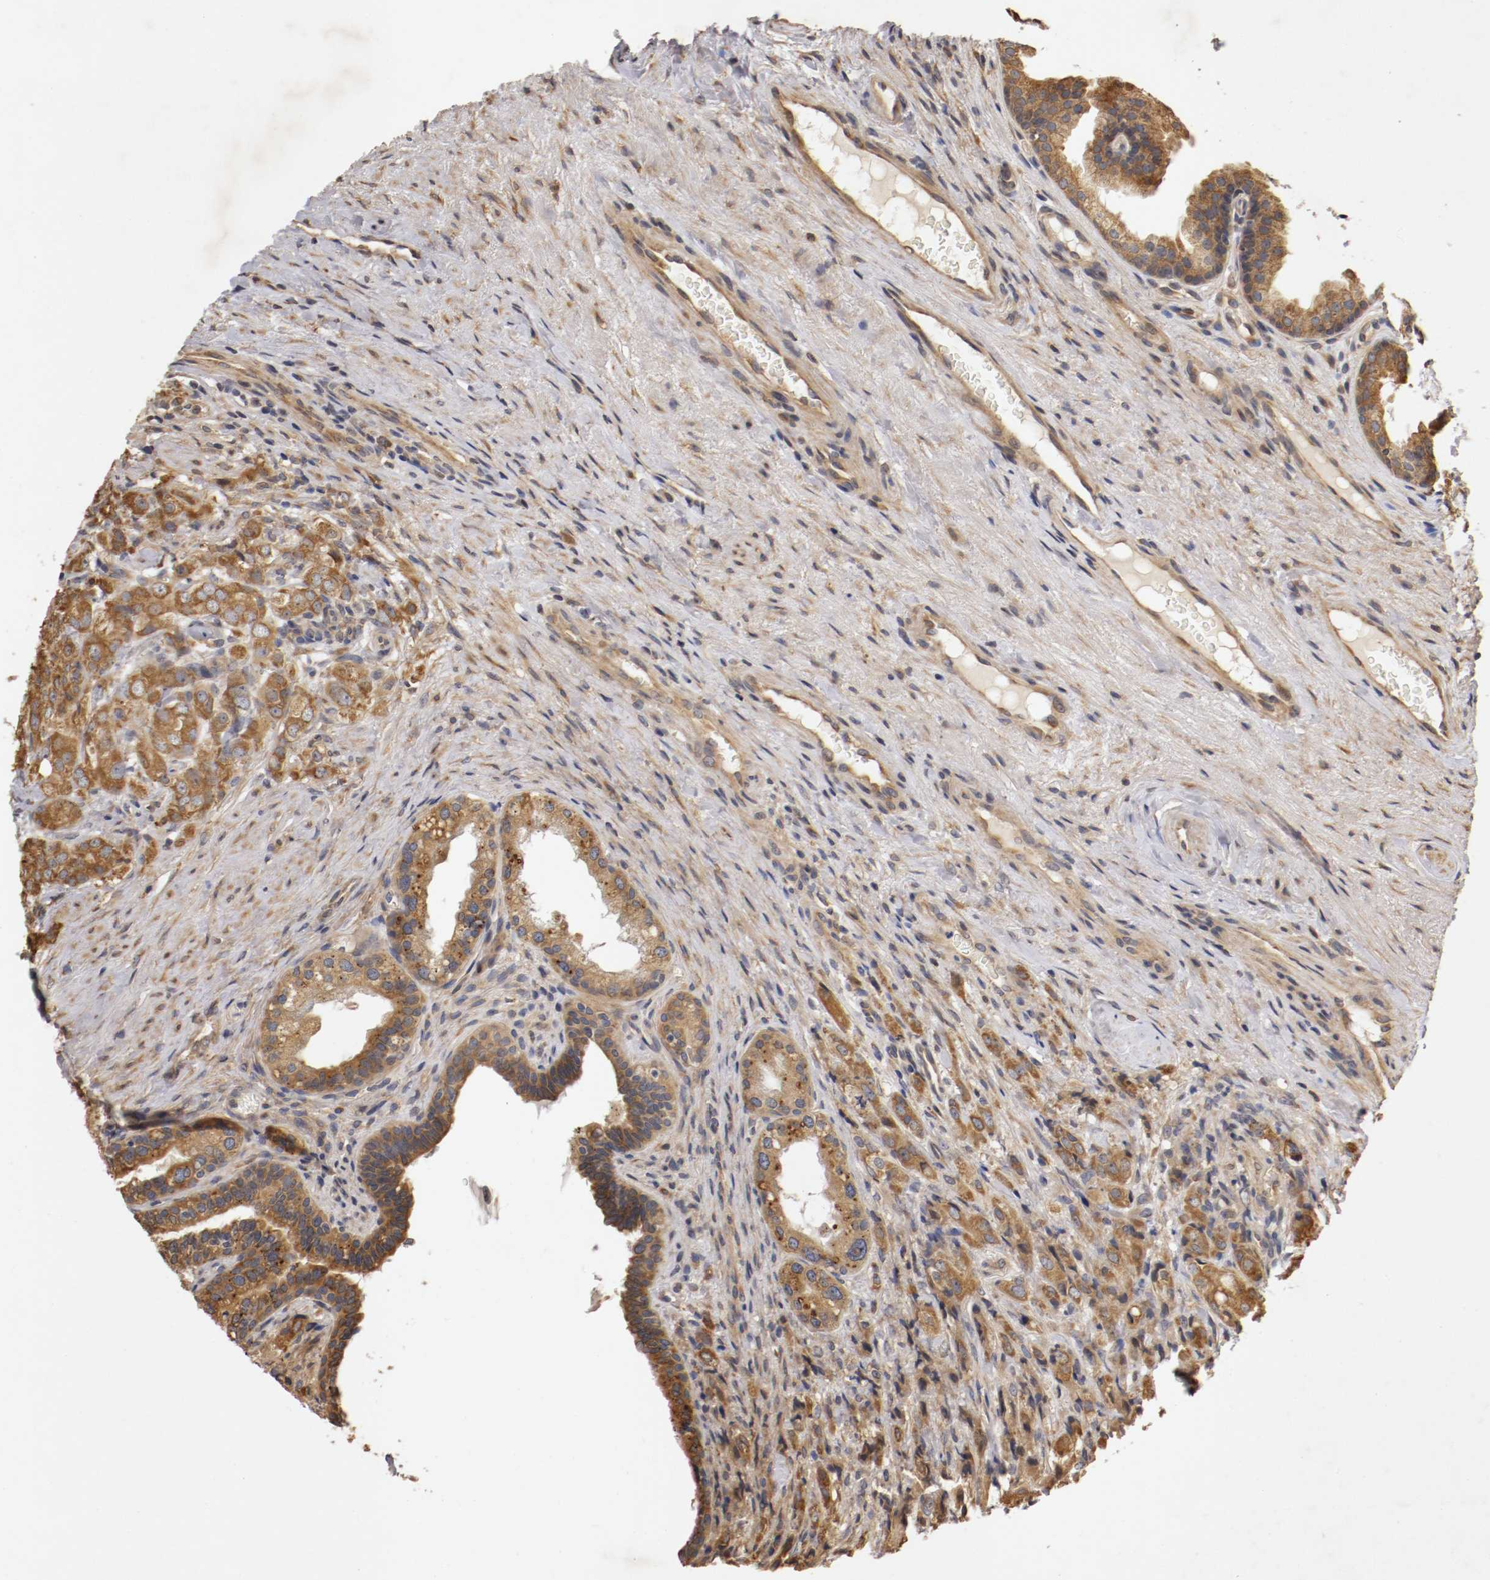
{"staining": {"intensity": "strong", "quantity": ">75%", "location": "cytoplasmic/membranous"}, "tissue": "prostate cancer", "cell_type": "Tumor cells", "image_type": "cancer", "snomed": [{"axis": "morphology", "description": "Adenocarcinoma, High grade"}, {"axis": "topography", "description": "Prostate"}], "caption": "Protein expression analysis of prostate cancer demonstrates strong cytoplasmic/membranous staining in approximately >75% of tumor cells. (Brightfield microscopy of DAB IHC at high magnification).", "gene": "VEZT", "patient": {"sex": "male", "age": 68}}